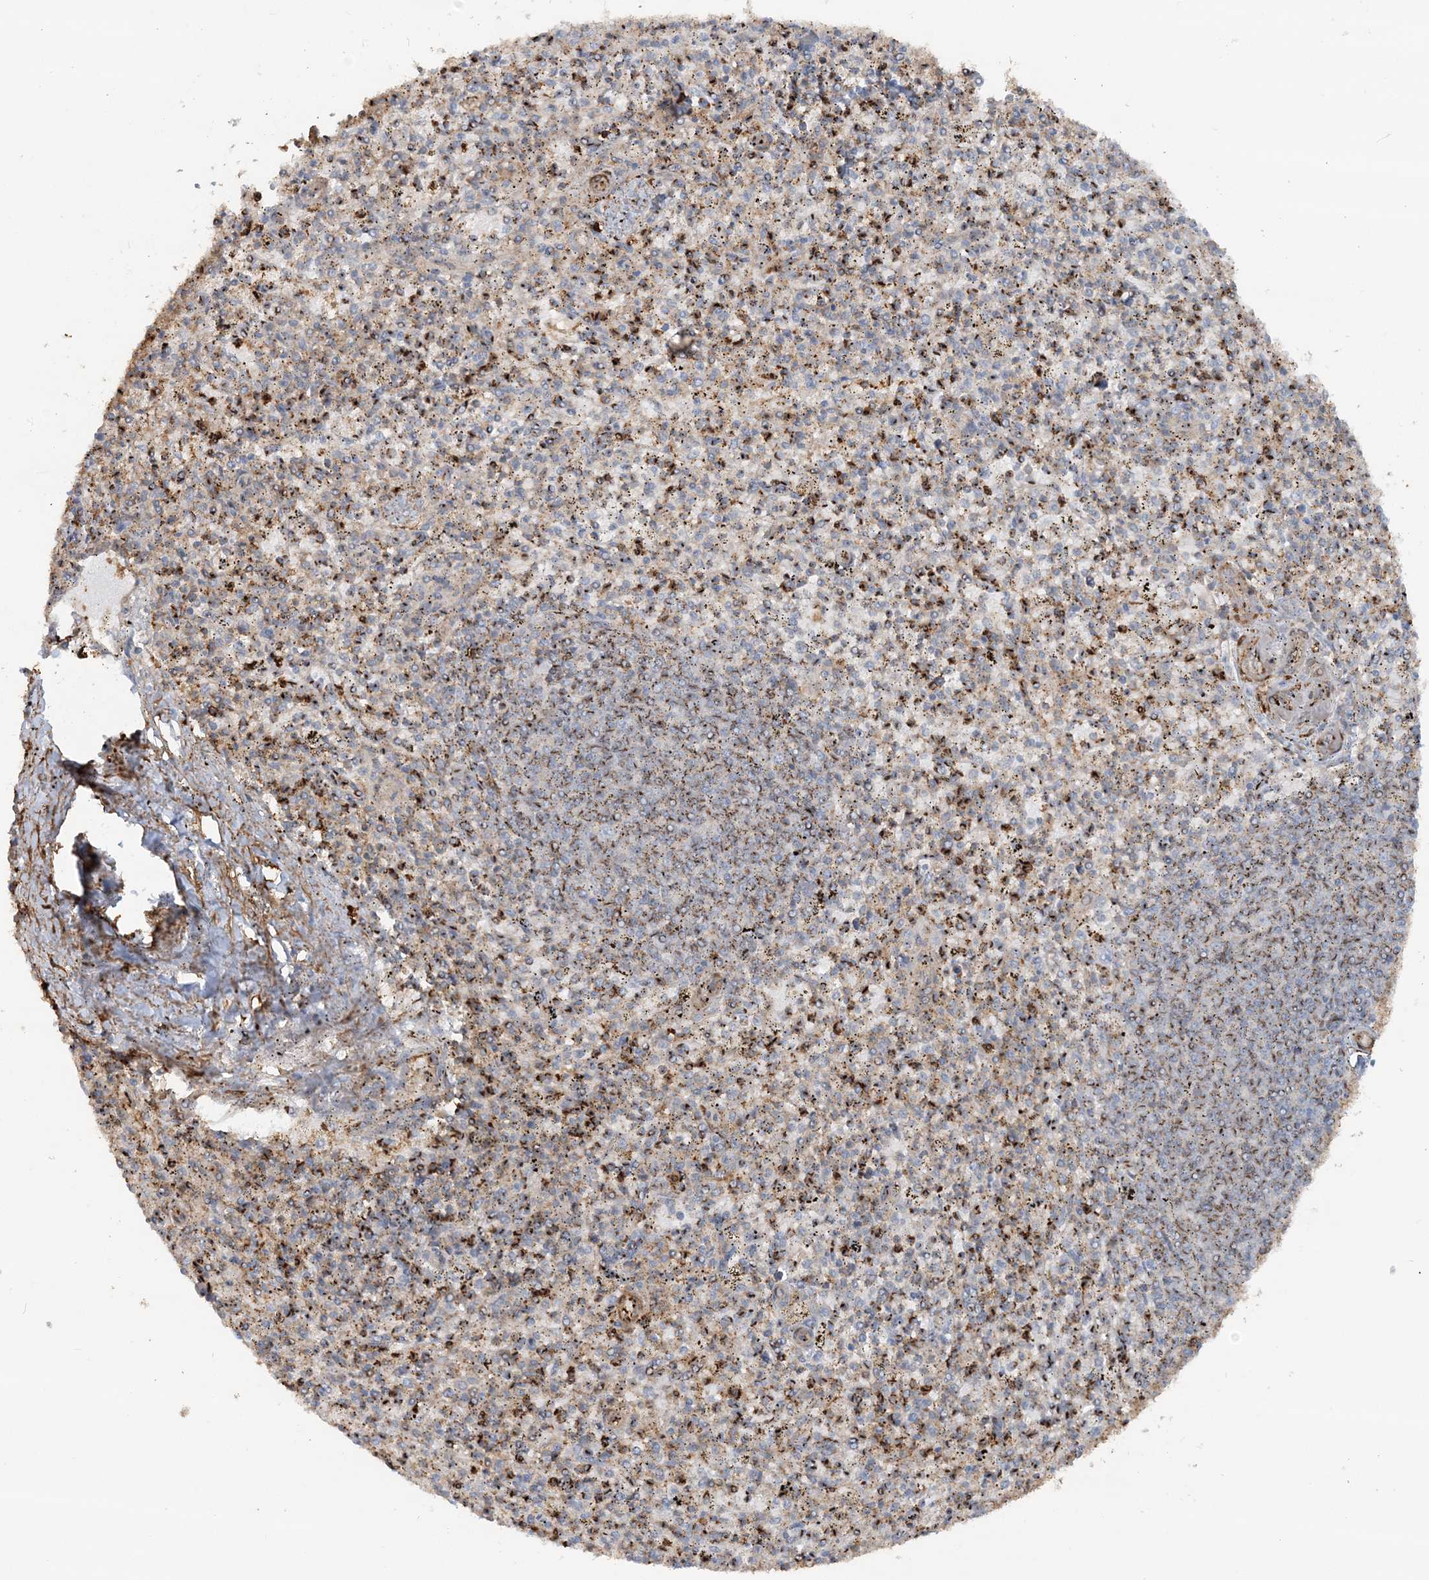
{"staining": {"intensity": "moderate", "quantity": "<25%", "location": "cytoplasmic/membranous"}, "tissue": "spleen", "cell_type": "Cells in red pulp", "image_type": "normal", "snomed": [{"axis": "morphology", "description": "Normal tissue, NOS"}, {"axis": "topography", "description": "Spleen"}], "caption": "About <25% of cells in red pulp in unremarkable spleen display moderate cytoplasmic/membranous protein staining as visualized by brown immunohistochemical staining.", "gene": "DSTN", "patient": {"sex": "male", "age": 72}}